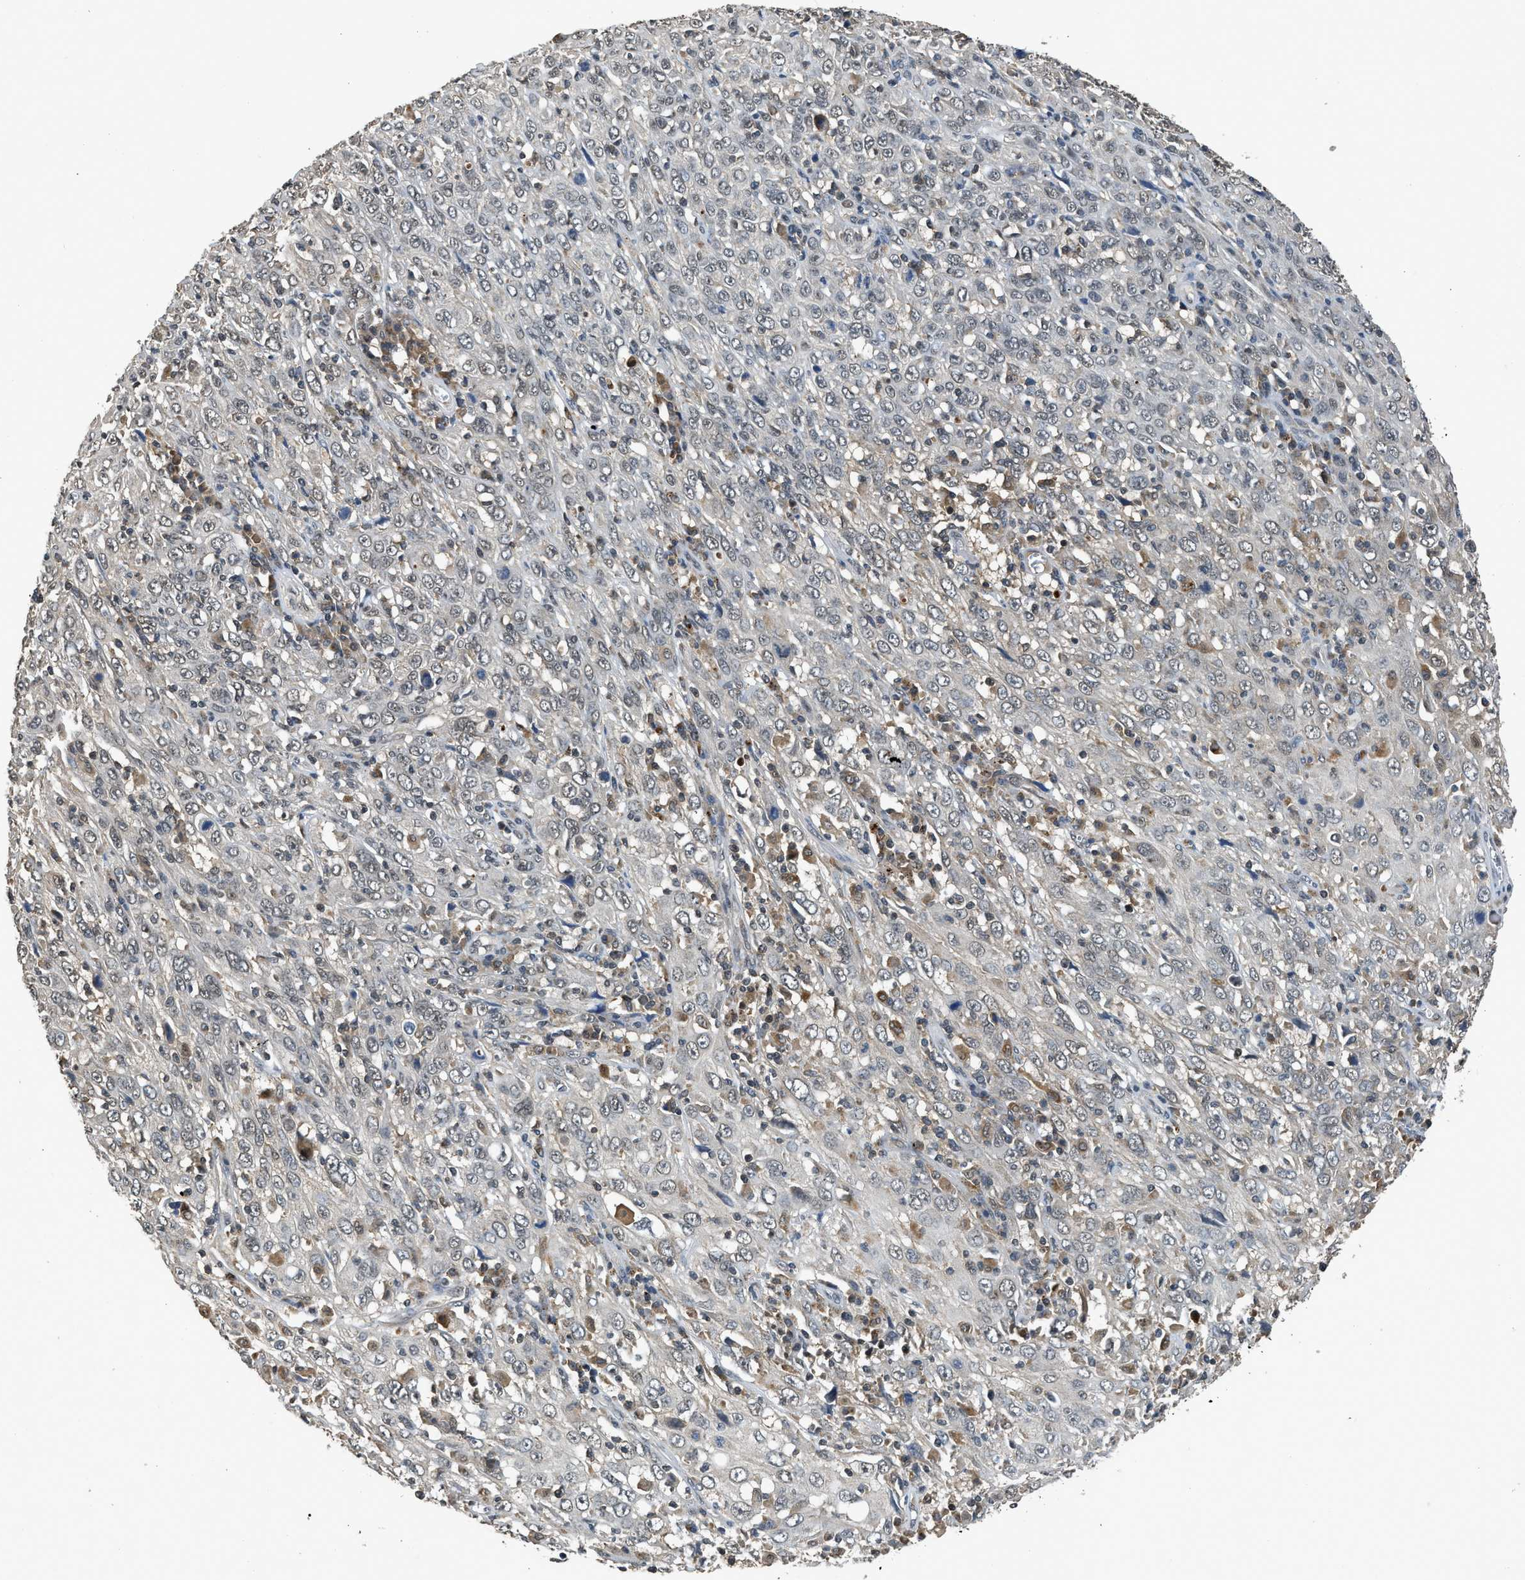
{"staining": {"intensity": "negative", "quantity": "none", "location": "none"}, "tissue": "cervical cancer", "cell_type": "Tumor cells", "image_type": "cancer", "snomed": [{"axis": "morphology", "description": "Squamous cell carcinoma, NOS"}, {"axis": "topography", "description": "Cervix"}], "caption": "Image shows no protein staining in tumor cells of cervical cancer tissue.", "gene": "SLC15A4", "patient": {"sex": "female", "age": 46}}